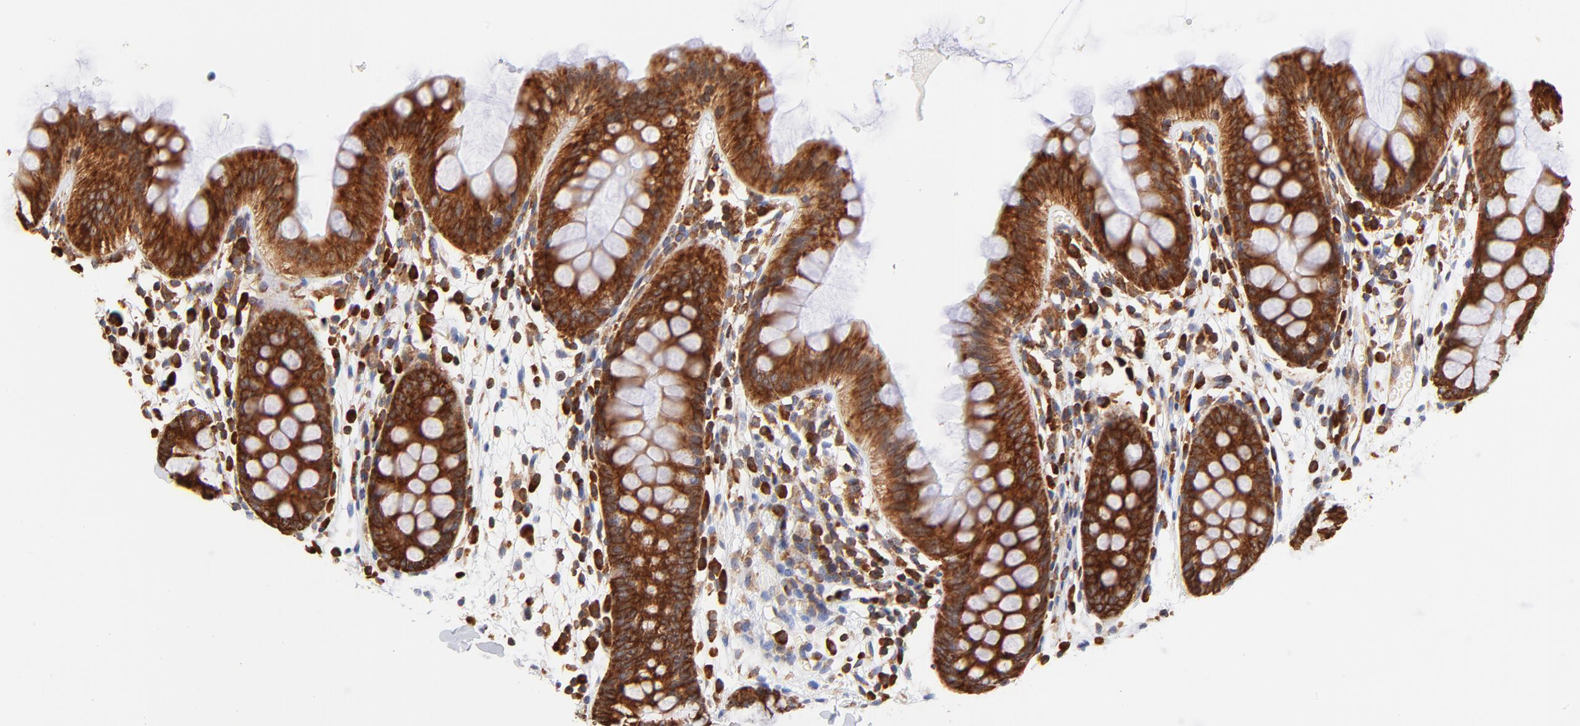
{"staining": {"intensity": "moderate", "quantity": "25%-75%", "location": "cytoplasmic/membranous"}, "tissue": "colon", "cell_type": "Endothelial cells", "image_type": "normal", "snomed": [{"axis": "morphology", "description": "Normal tissue, NOS"}, {"axis": "topography", "description": "Smooth muscle"}, {"axis": "topography", "description": "Colon"}], "caption": "IHC micrograph of unremarkable colon: human colon stained using immunohistochemistry (IHC) shows medium levels of moderate protein expression localized specifically in the cytoplasmic/membranous of endothelial cells, appearing as a cytoplasmic/membranous brown color.", "gene": "RPL27", "patient": {"sex": "male", "age": 67}}